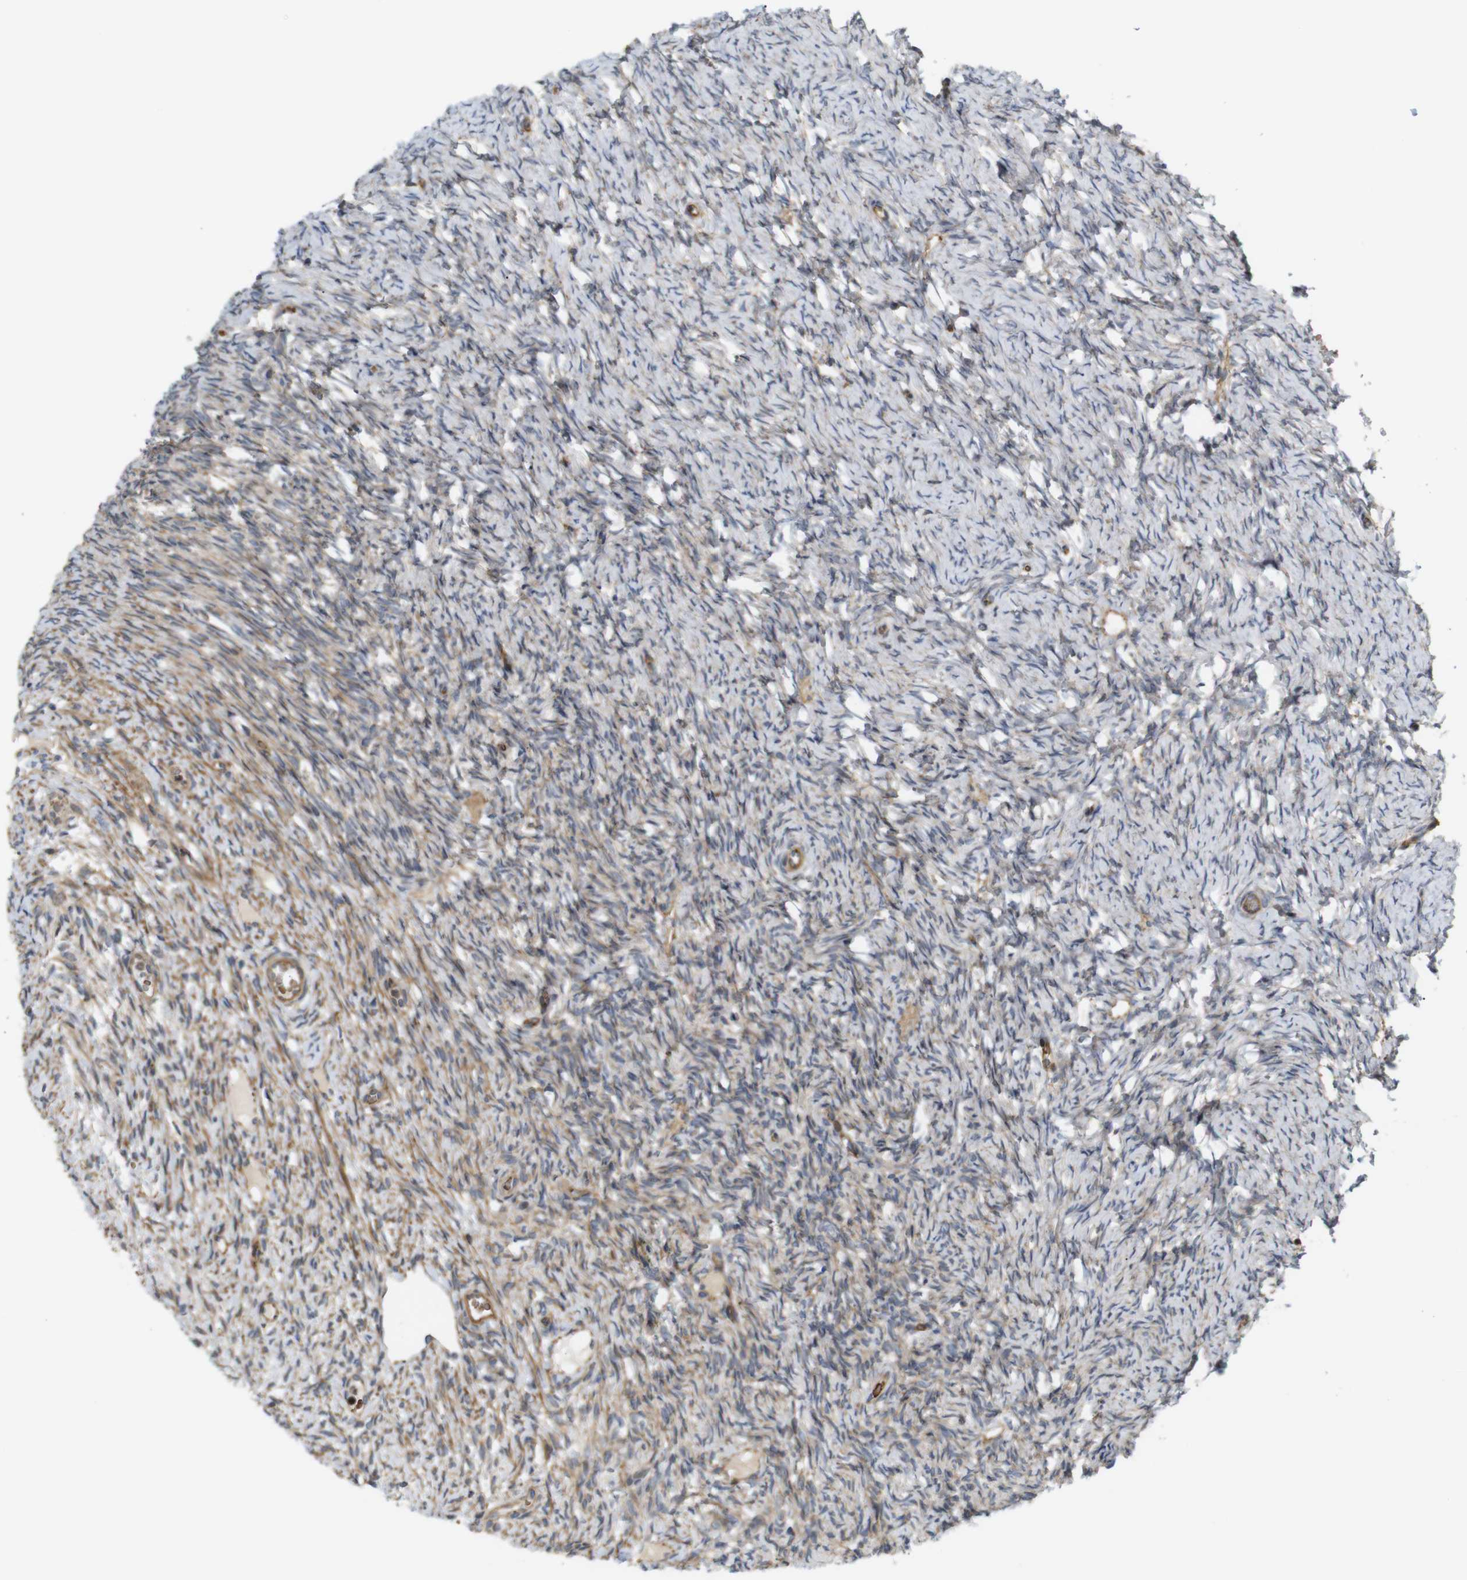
{"staining": {"intensity": "weak", "quantity": "25%-75%", "location": "cytoplasmic/membranous"}, "tissue": "ovary", "cell_type": "Ovarian stroma cells", "image_type": "normal", "snomed": [{"axis": "morphology", "description": "Normal tissue, NOS"}, {"axis": "topography", "description": "Ovary"}], "caption": "Brown immunohistochemical staining in benign human ovary displays weak cytoplasmic/membranous positivity in approximately 25%-75% of ovarian stroma cells. Ihc stains the protein of interest in brown and the nuclei are stained blue.", "gene": "RPTOR", "patient": {"sex": "female", "age": 33}}